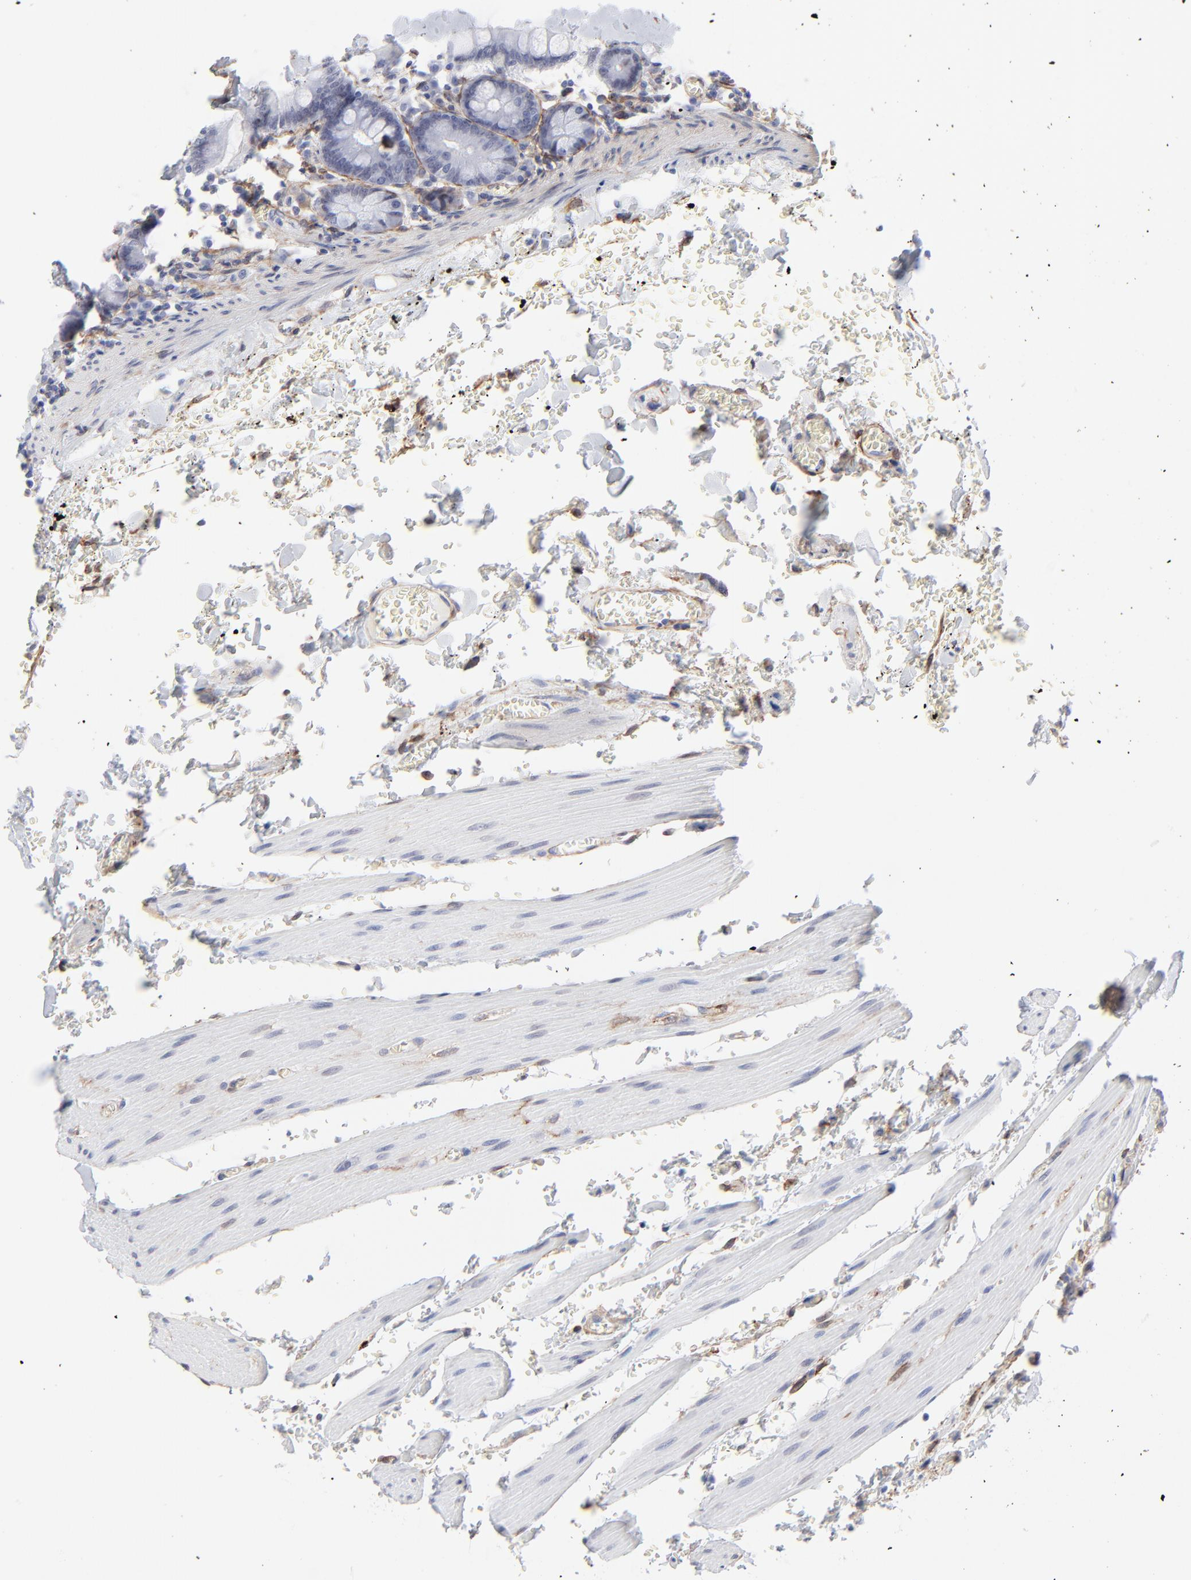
{"staining": {"intensity": "negative", "quantity": "none", "location": "none"}, "tissue": "small intestine", "cell_type": "Glandular cells", "image_type": "normal", "snomed": [{"axis": "morphology", "description": "Normal tissue, NOS"}, {"axis": "topography", "description": "Small intestine"}], "caption": "Immunohistochemical staining of normal human small intestine exhibits no significant positivity in glandular cells. The staining was performed using DAB (3,3'-diaminobenzidine) to visualize the protein expression in brown, while the nuclei were stained in blue with hematoxylin (Magnification: 20x).", "gene": "PDGFRB", "patient": {"sex": "male", "age": 71}}